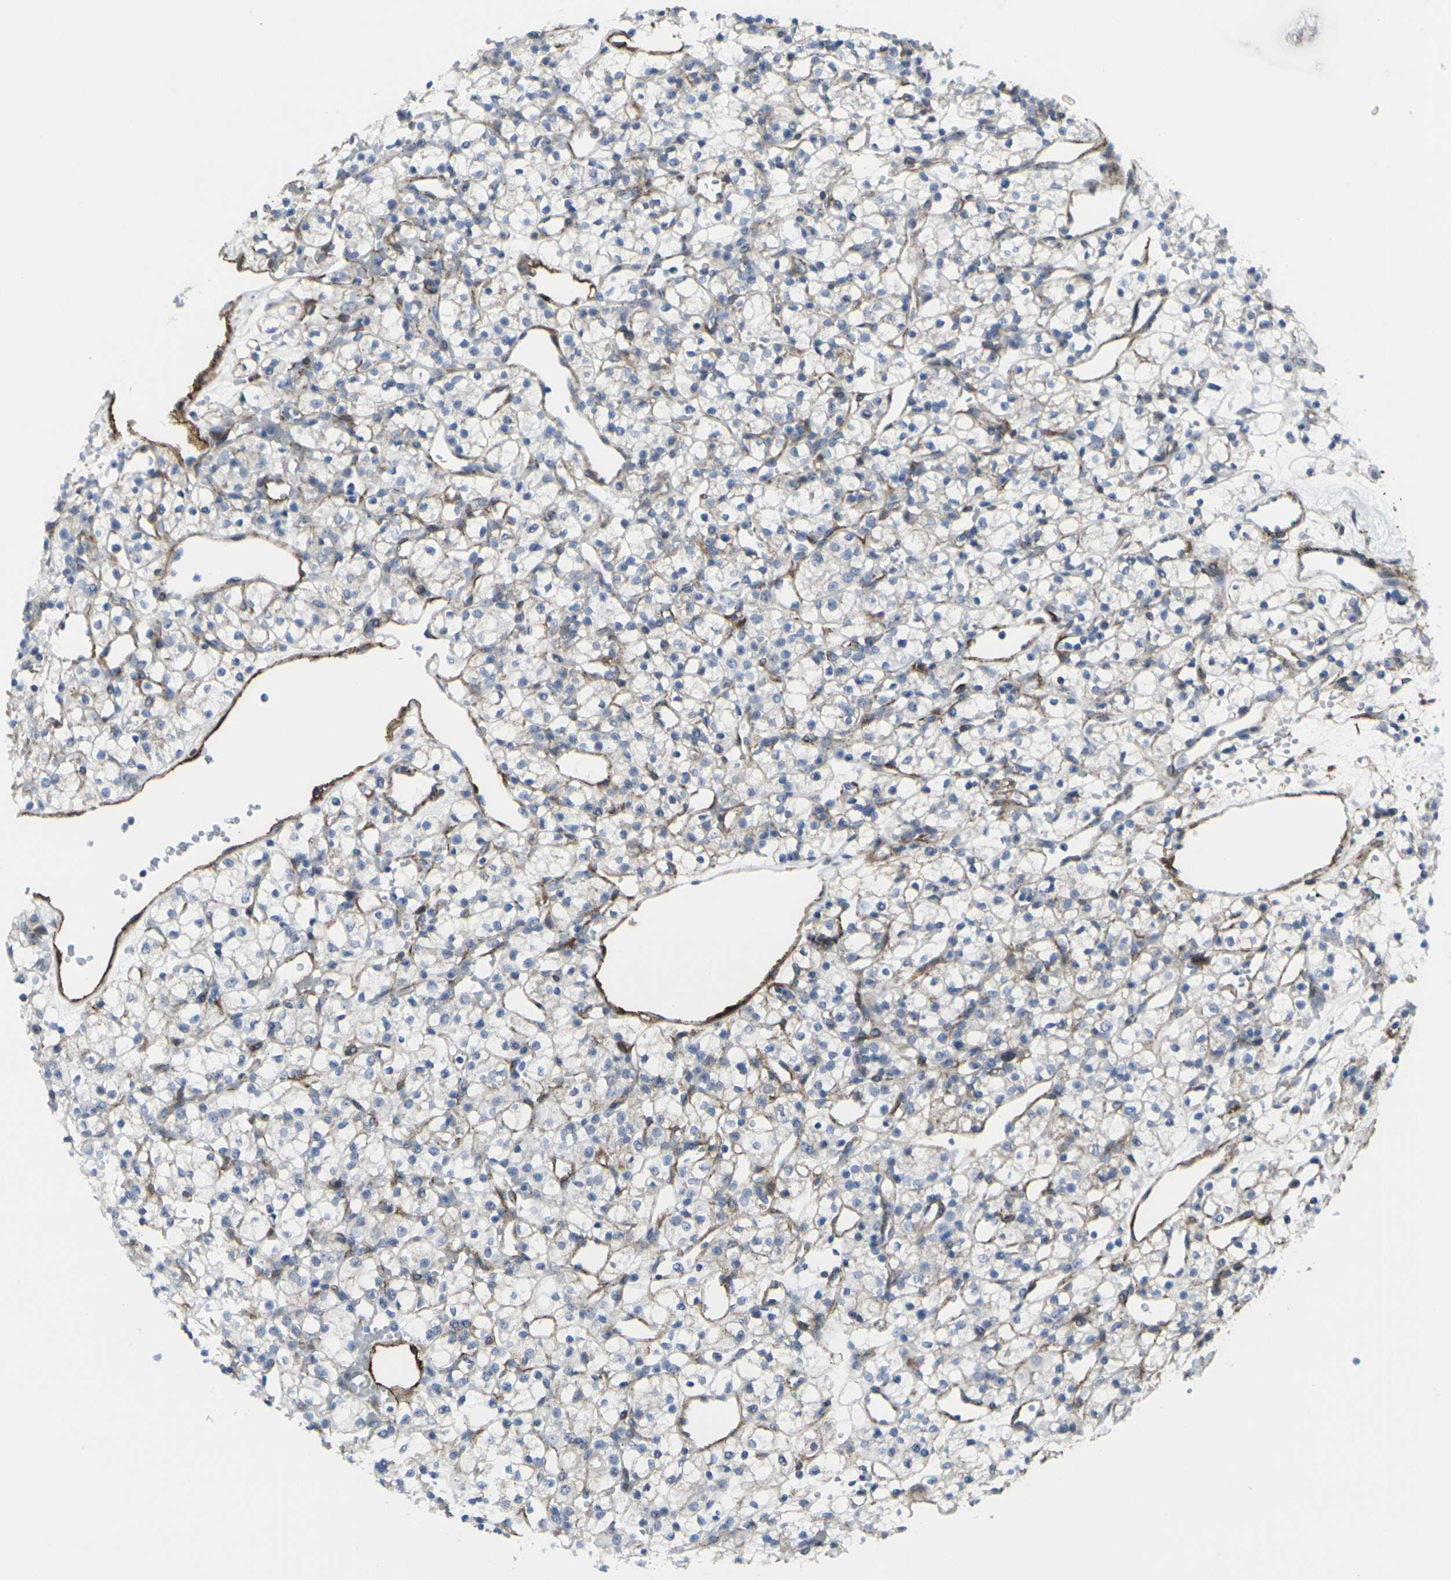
{"staining": {"intensity": "negative", "quantity": "none", "location": "none"}, "tissue": "renal cancer", "cell_type": "Tumor cells", "image_type": "cancer", "snomed": [{"axis": "morphology", "description": "Adenocarcinoma, NOS"}, {"axis": "topography", "description": "Kidney"}], "caption": "High magnification brightfield microscopy of renal cancer (adenocarcinoma) stained with DAB (brown) and counterstained with hematoxylin (blue): tumor cells show no significant expression.", "gene": "CDH11", "patient": {"sex": "female", "age": 60}}